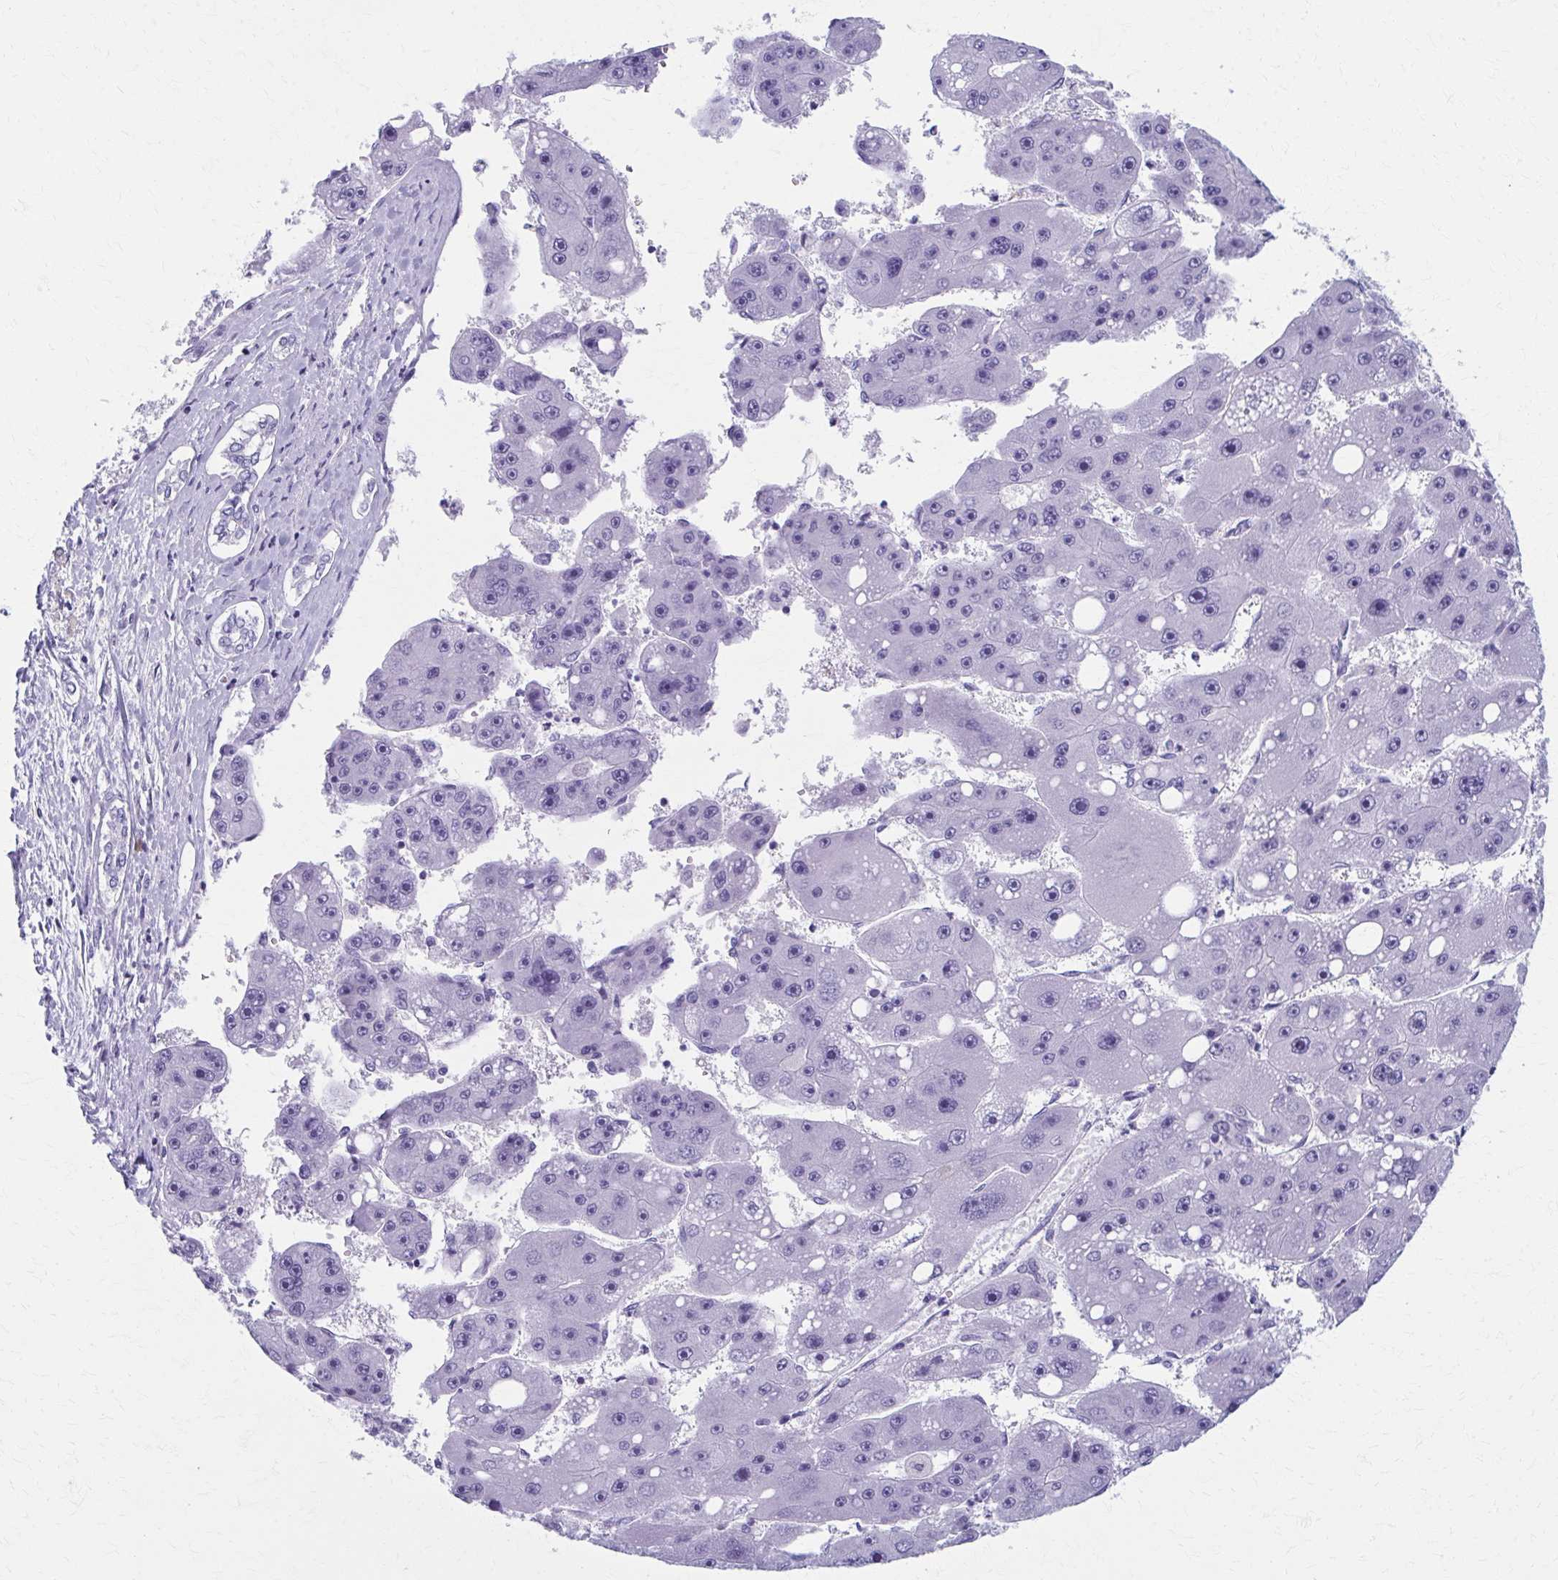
{"staining": {"intensity": "negative", "quantity": "none", "location": "none"}, "tissue": "liver cancer", "cell_type": "Tumor cells", "image_type": "cancer", "snomed": [{"axis": "morphology", "description": "Carcinoma, Hepatocellular, NOS"}, {"axis": "topography", "description": "Liver"}], "caption": "High magnification brightfield microscopy of liver cancer (hepatocellular carcinoma) stained with DAB (3,3'-diaminobenzidine) (brown) and counterstained with hematoxylin (blue): tumor cells show no significant expression.", "gene": "MPLKIP", "patient": {"sex": "female", "age": 61}}